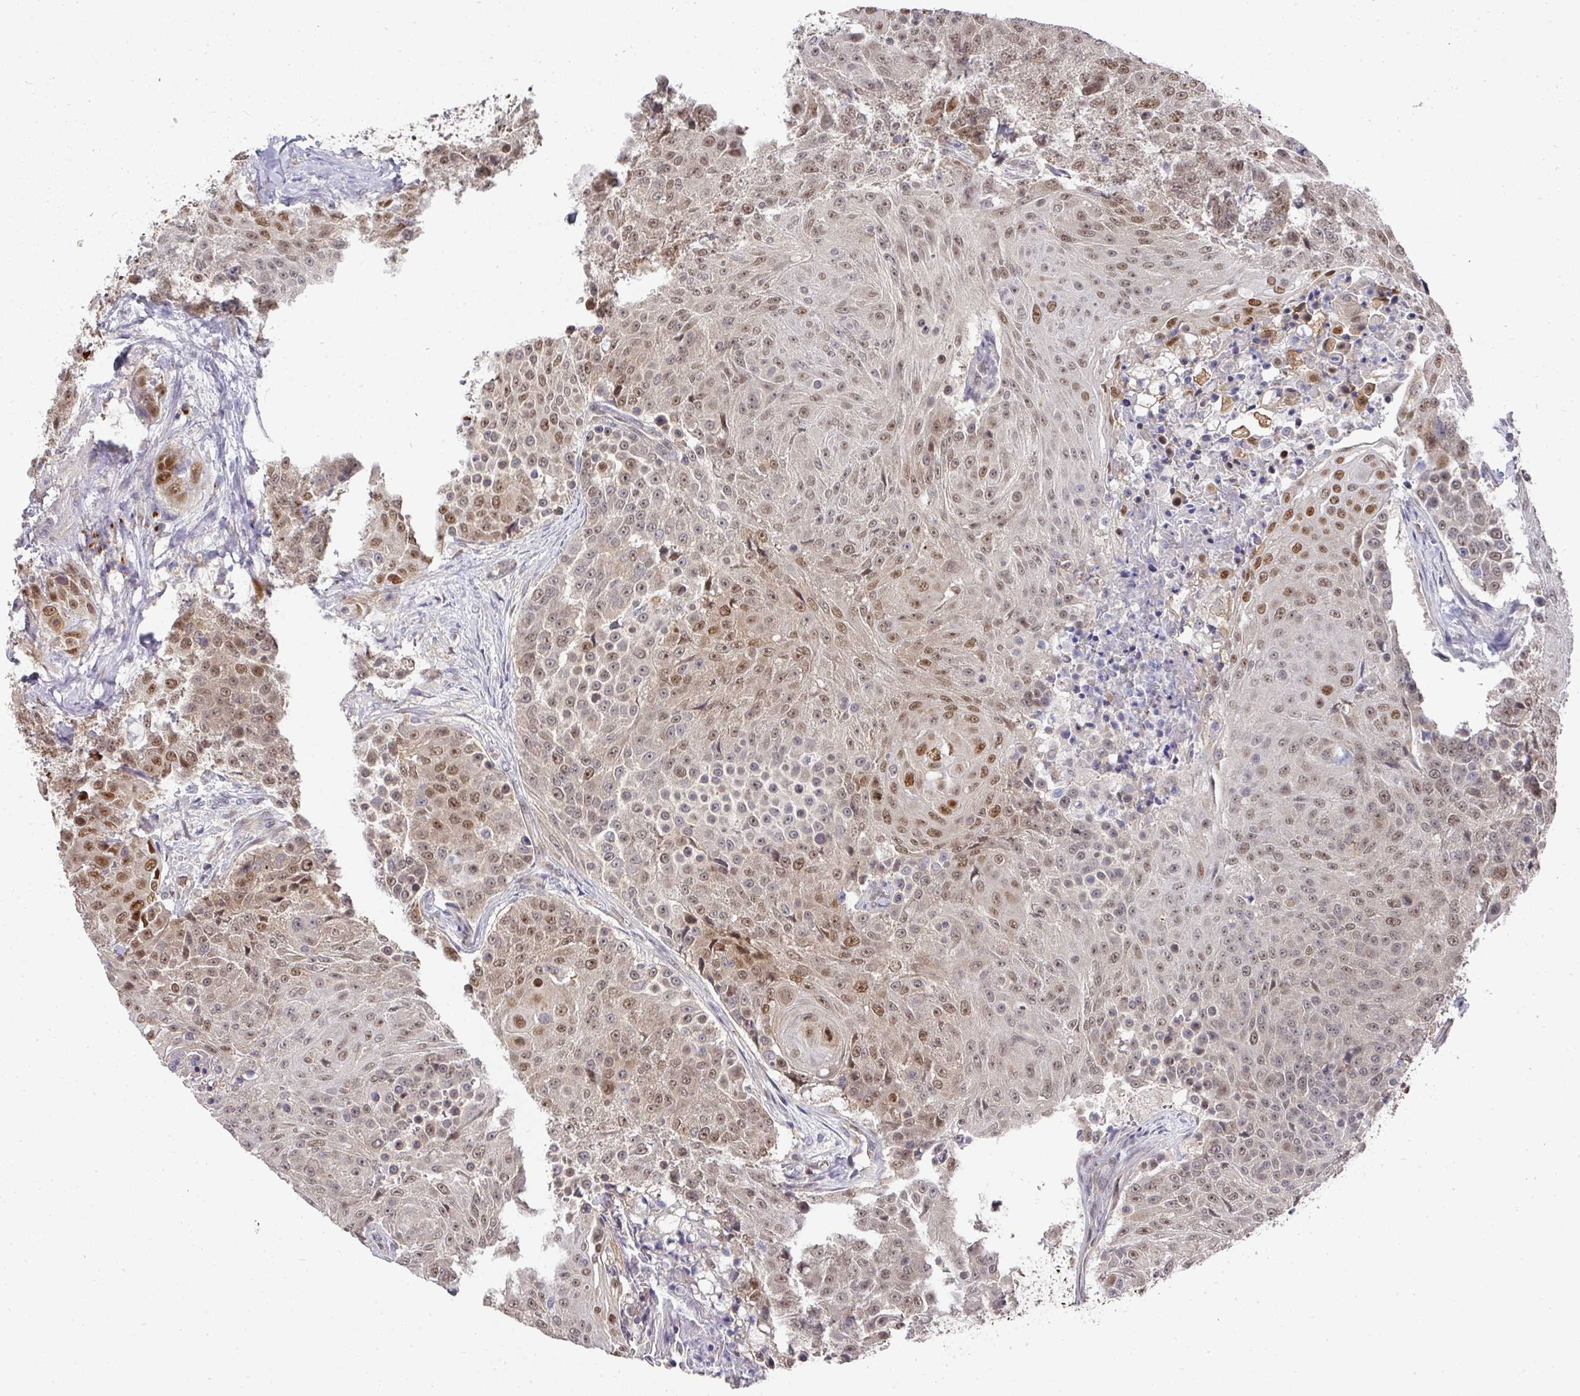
{"staining": {"intensity": "moderate", "quantity": ">75%", "location": "nuclear"}, "tissue": "urothelial cancer", "cell_type": "Tumor cells", "image_type": "cancer", "snomed": [{"axis": "morphology", "description": "Urothelial carcinoma, High grade"}, {"axis": "topography", "description": "Urinary bladder"}], "caption": "Immunohistochemical staining of urothelial cancer demonstrates medium levels of moderate nuclear expression in approximately >75% of tumor cells. Nuclei are stained in blue.", "gene": "C18orf25", "patient": {"sex": "female", "age": 63}}